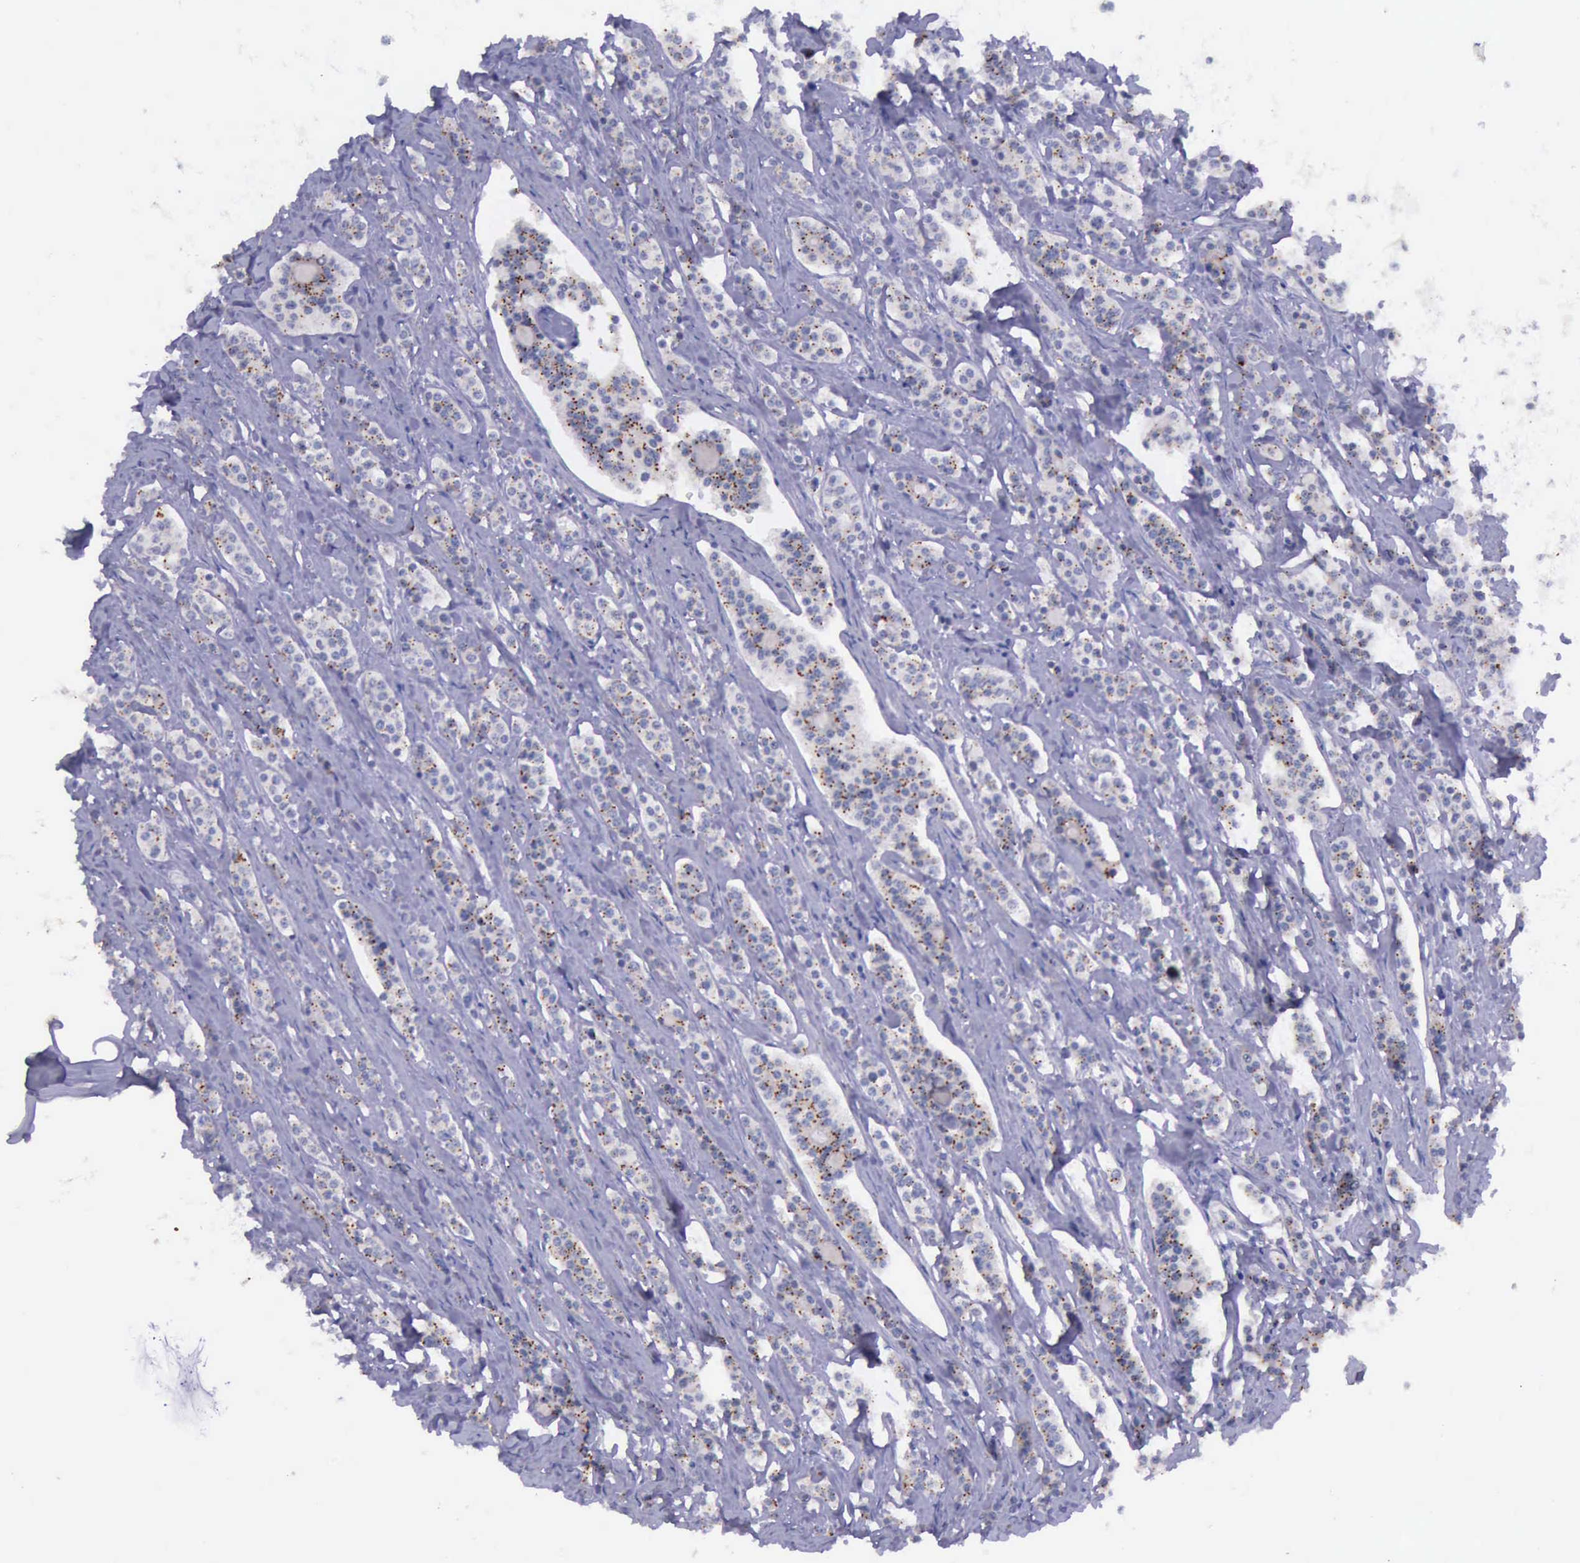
{"staining": {"intensity": "weak", "quantity": "25%-75%", "location": "cytoplasmic/membranous"}, "tissue": "carcinoid", "cell_type": "Tumor cells", "image_type": "cancer", "snomed": [{"axis": "morphology", "description": "Carcinoid, malignant, NOS"}, {"axis": "topography", "description": "Small intestine"}], "caption": "This is an image of IHC staining of malignant carcinoid, which shows weak expression in the cytoplasmic/membranous of tumor cells.", "gene": "GLA", "patient": {"sex": "male", "age": 63}}